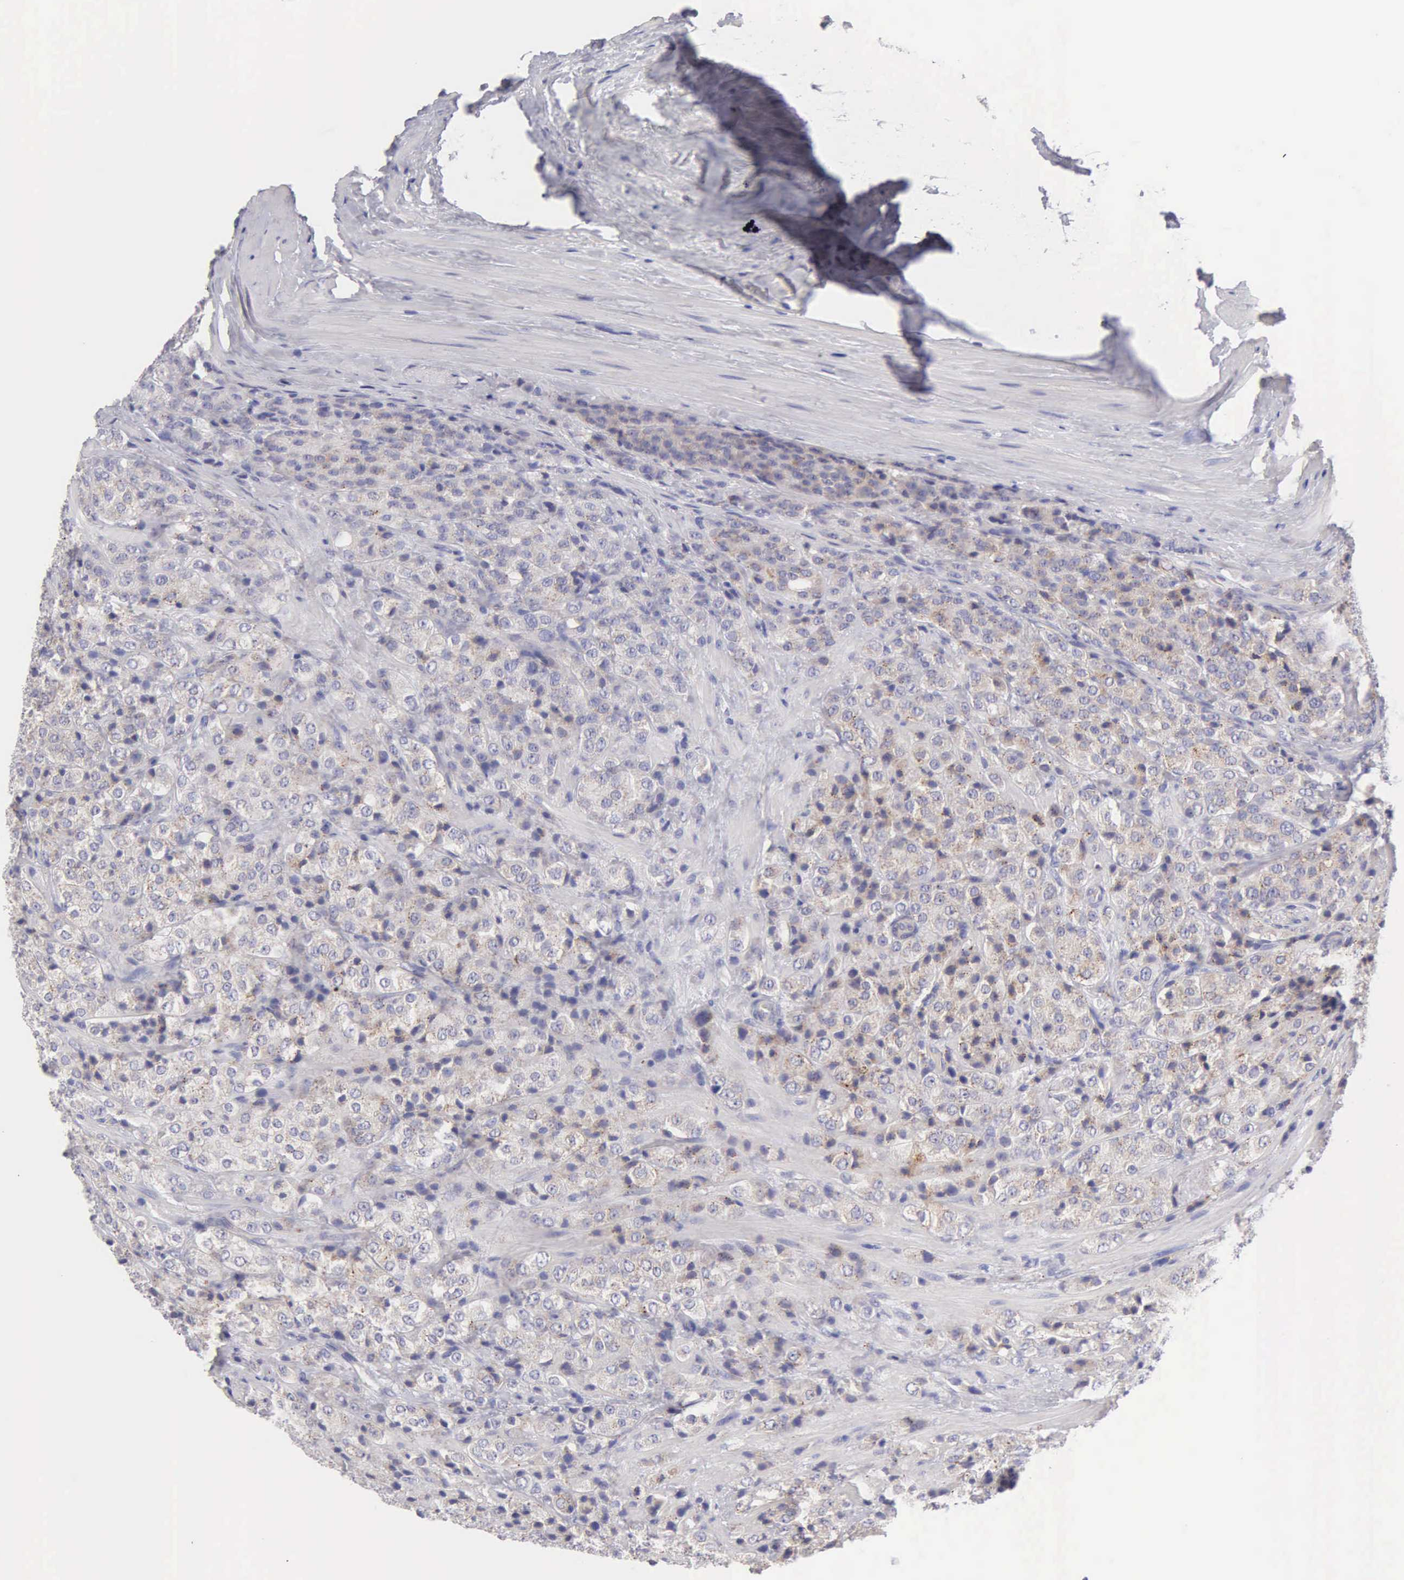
{"staining": {"intensity": "weak", "quantity": "25%-75%", "location": "cytoplasmic/membranous"}, "tissue": "prostate cancer", "cell_type": "Tumor cells", "image_type": "cancer", "snomed": [{"axis": "morphology", "description": "Adenocarcinoma, Medium grade"}, {"axis": "topography", "description": "Prostate"}], "caption": "Prostate medium-grade adenocarcinoma stained with a protein marker reveals weak staining in tumor cells.", "gene": "APP", "patient": {"sex": "male", "age": 70}}